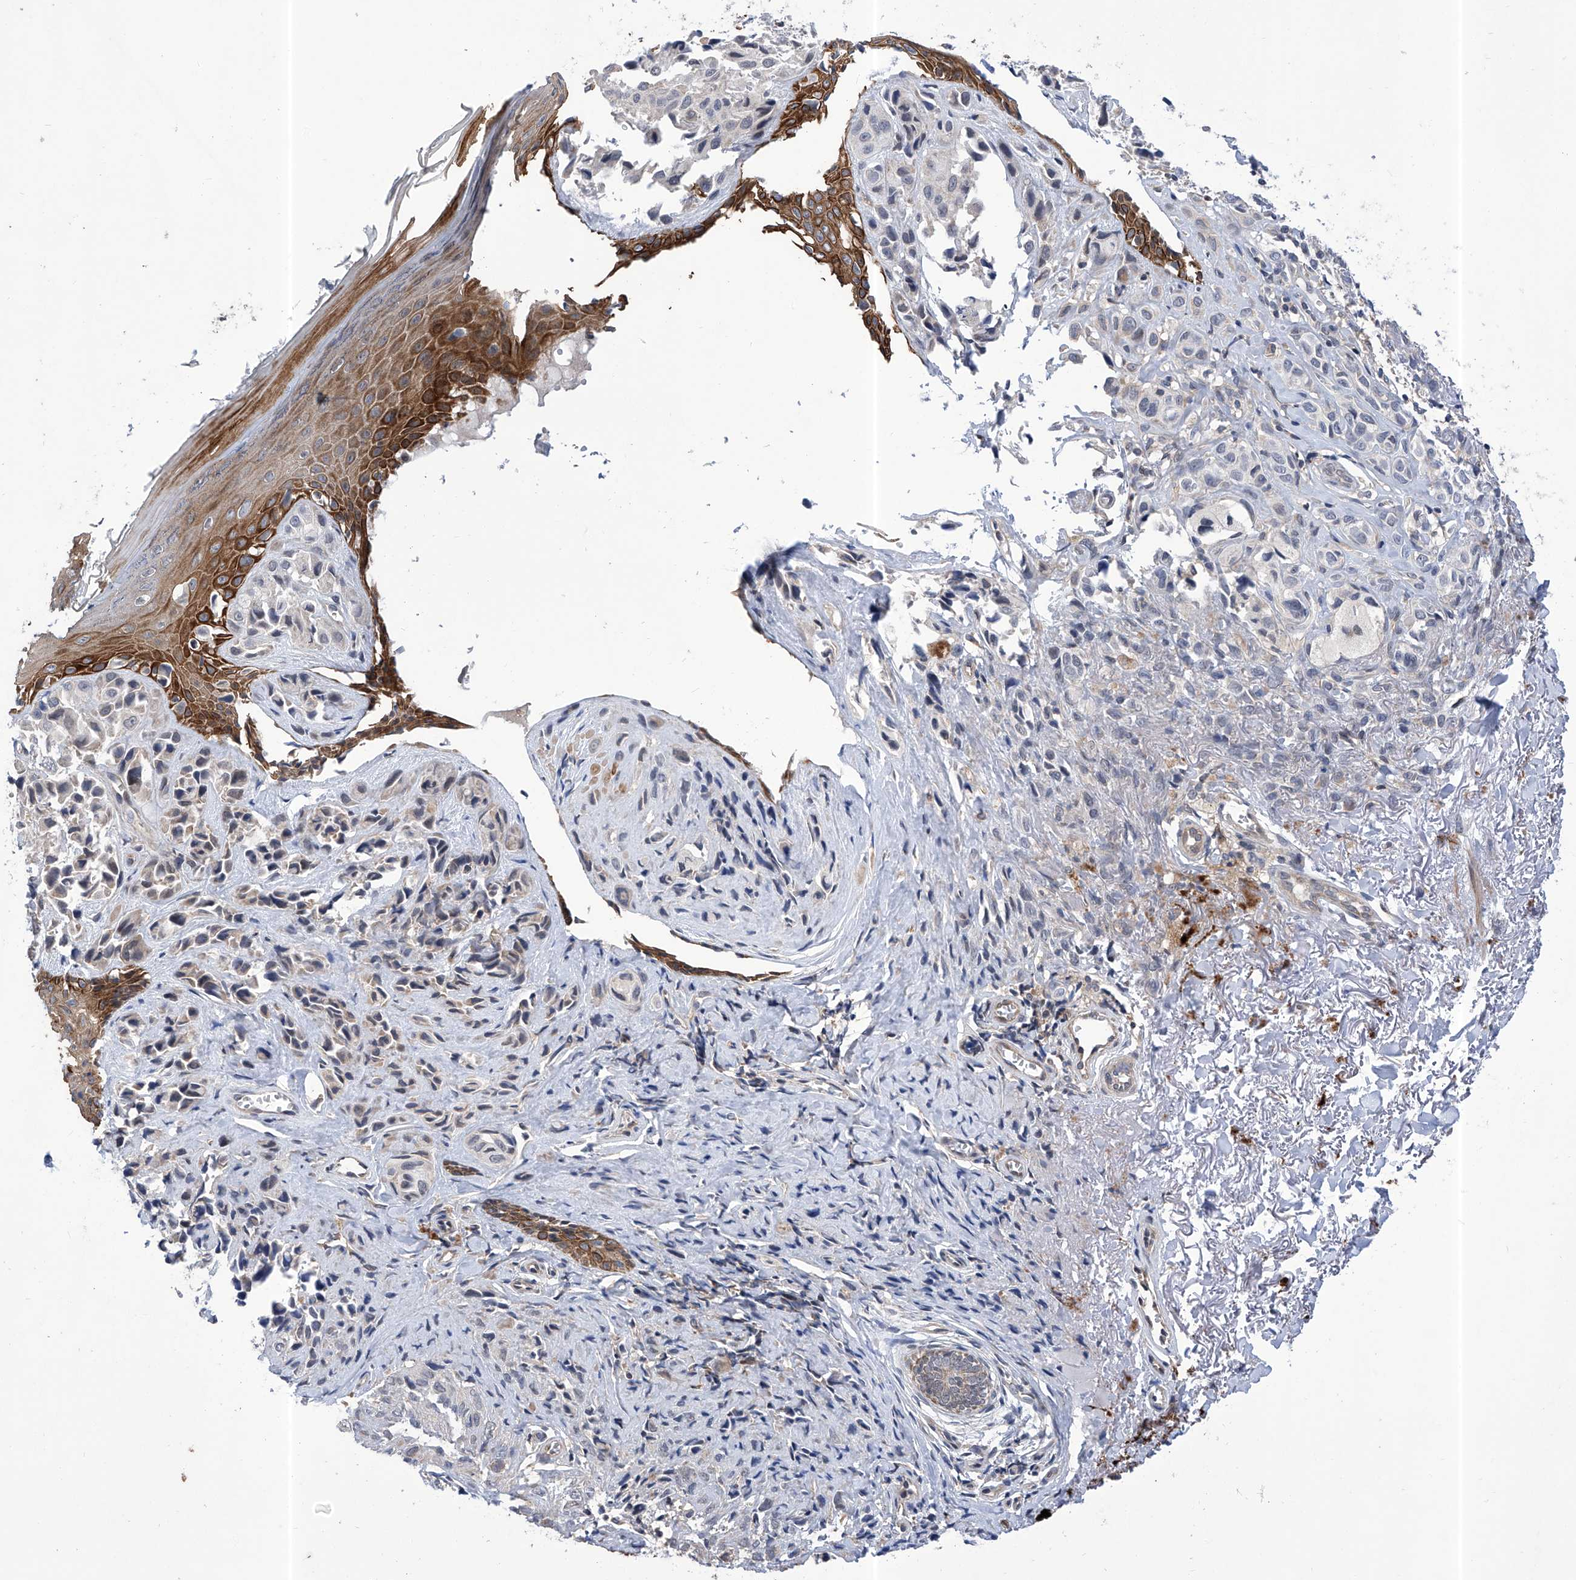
{"staining": {"intensity": "negative", "quantity": "none", "location": "none"}, "tissue": "melanoma", "cell_type": "Tumor cells", "image_type": "cancer", "snomed": [{"axis": "morphology", "description": "Malignant melanoma, NOS"}, {"axis": "topography", "description": "Skin"}], "caption": "IHC micrograph of neoplastic tissue: malignant melanoma stained with DAB (3,3'-diaminobenzidine) exhibits no significant protein positivity in tumor cells.", "gene": "KIFC2", "patient": {"sex": "female", "age": 58}}